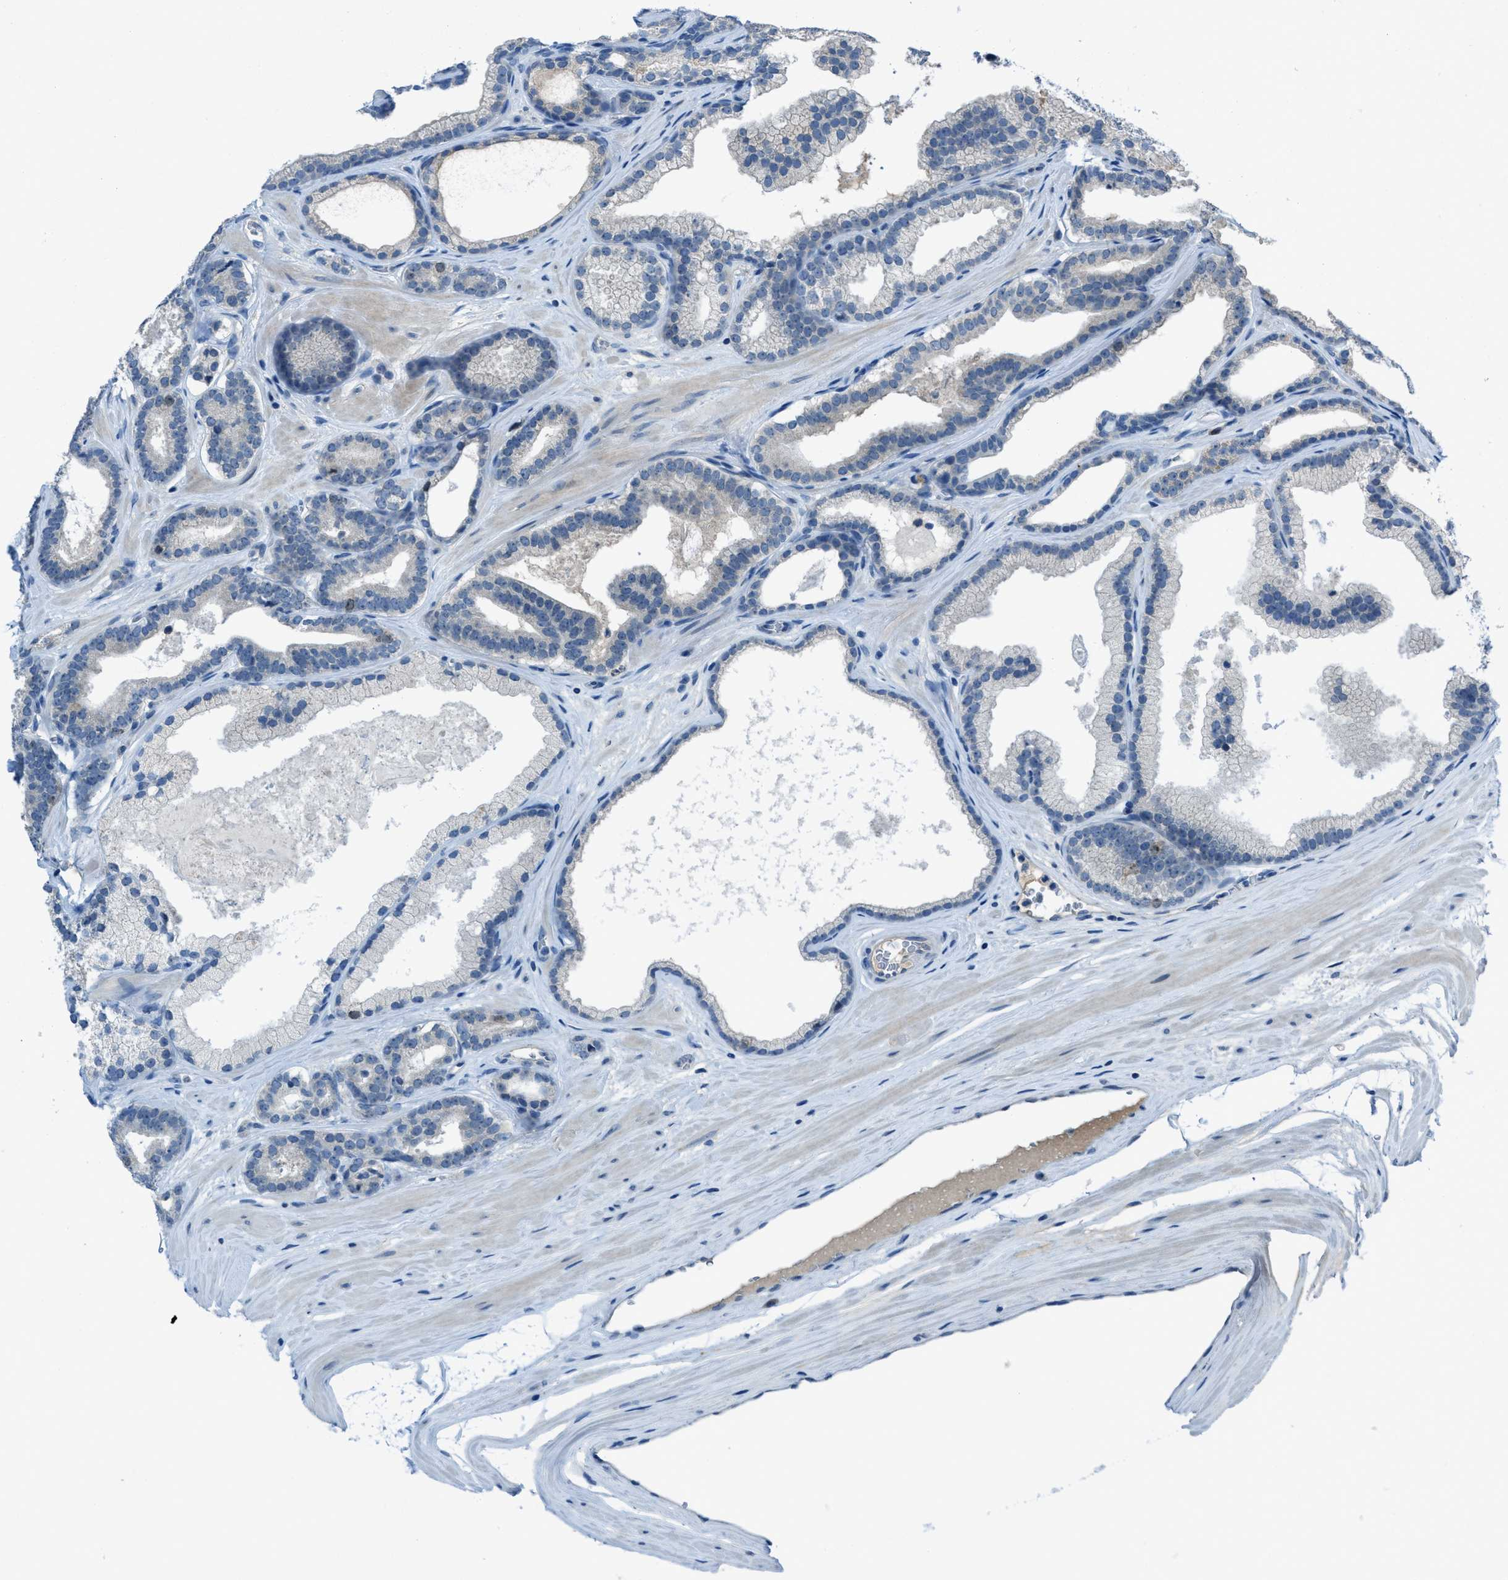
{"staining": {"intensity": "negative", "quantity": "none", "location": "none"}, "tissue": "prostate cancer", "cell_type": "Tumor cells", "image_type": "cancer", "snomed": [{"axis": "morphology", "description": "Adenocarcinoma, High grade"}, {"axis": "topography", "description": "Prostate"}], "caption": "IHC image of neoplastic tissue: human prostate cancer (adenocarcinoma (high-grade)) stained with DAB reveals no significant protein expression in tumor cells.", "gene": "MIS18A", "patient": {"sex": "male", "age": 60}}